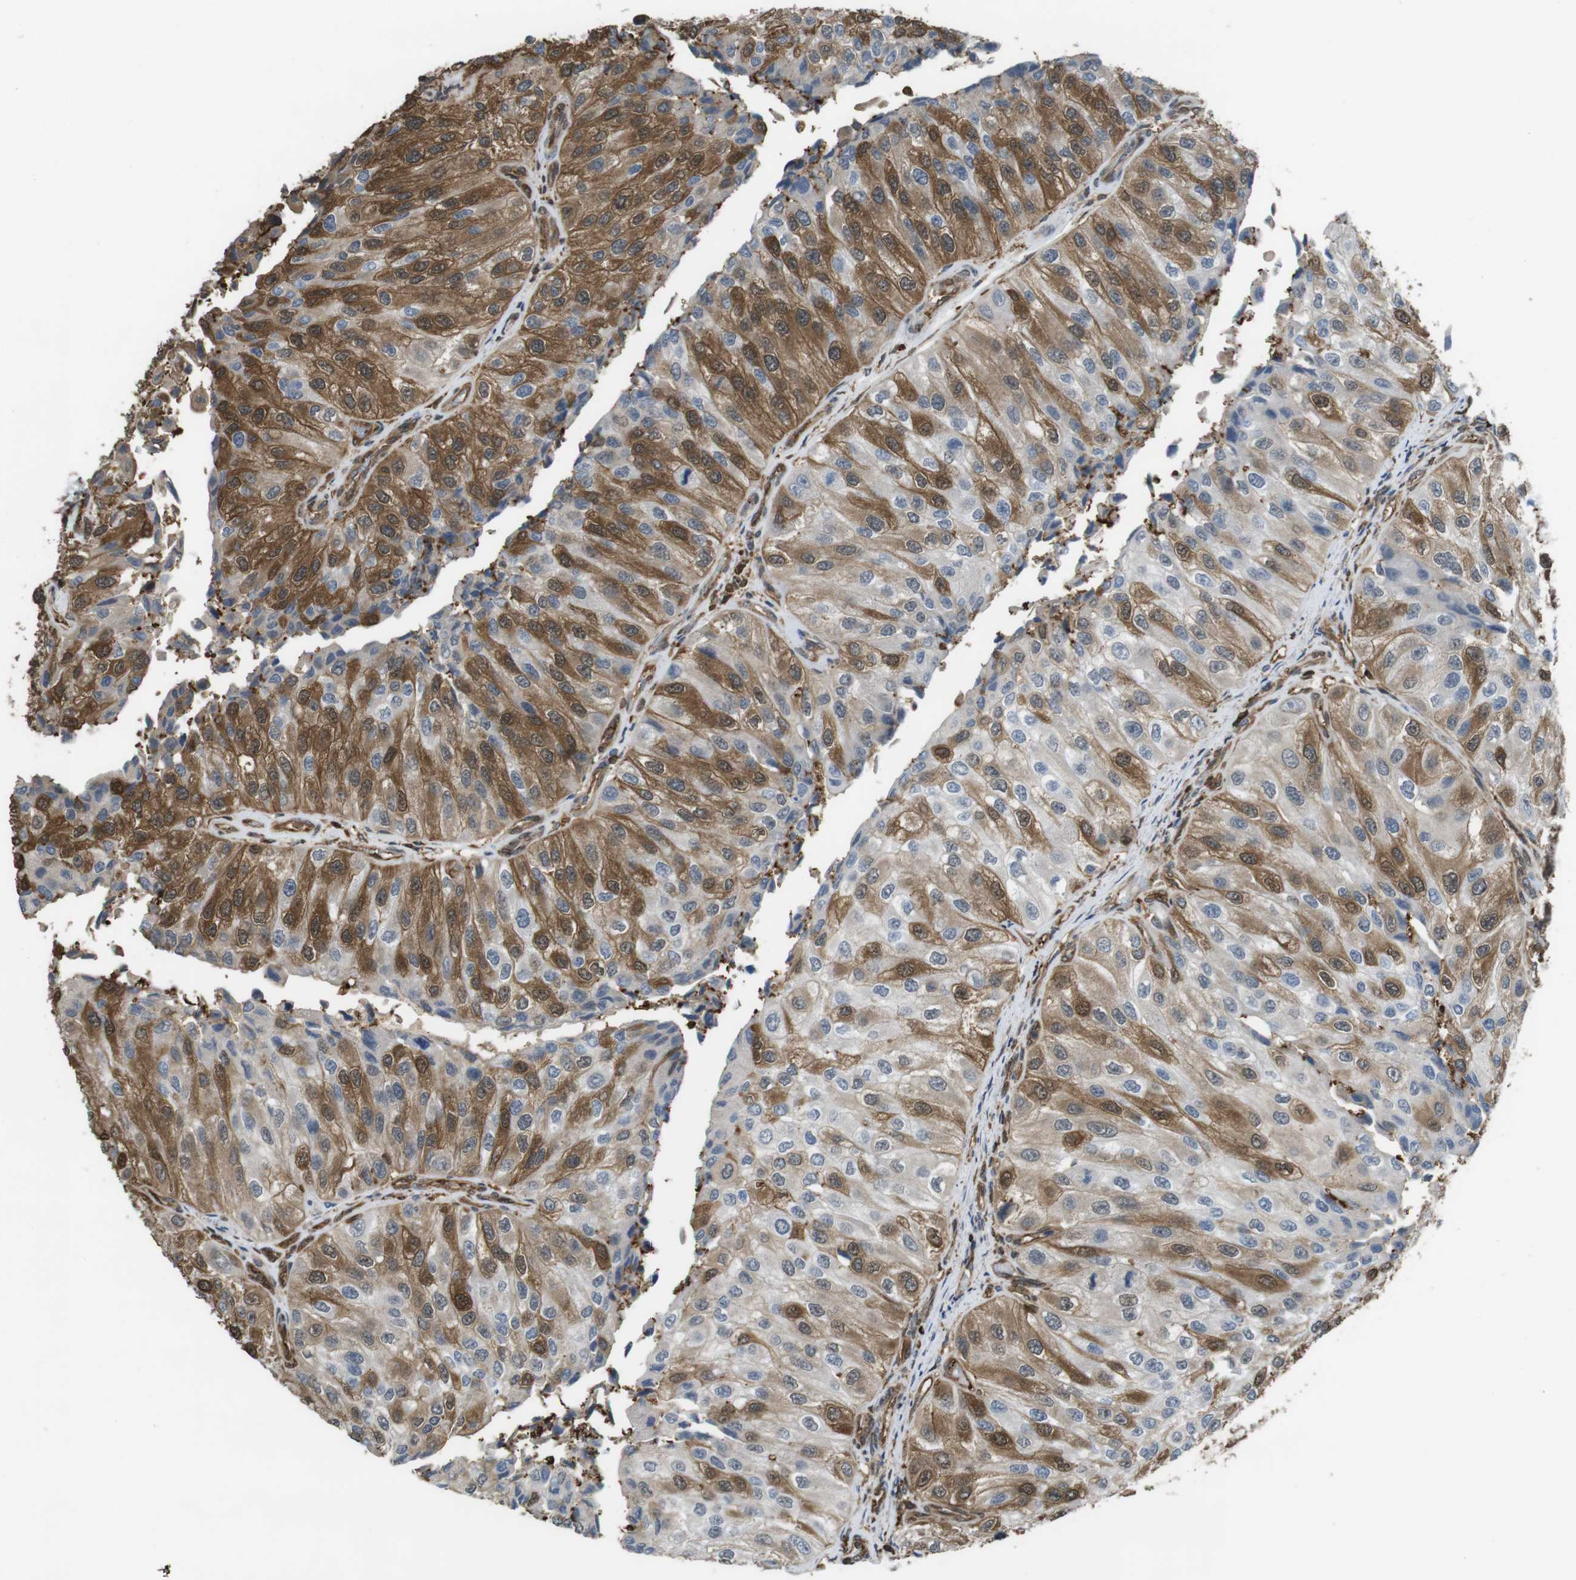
{"staining": {"intensity": "moderate", "quantity": ">75%", "location": "cytoplasmic/membranous"}, "tissue": "urothelial cancer", "cell_type": "Tumor cells", "image_type": "cancer", "snomed": [{"axis": "morphology", "description": "Urothelial carcinoma, High grade"}, {"axis": "topography", "description": "Kidney"}, {"axis": "topography", "description": "Urinary bladder"}], "caption": "Protein analysis of high-grade urothelial carcinoma tissue displays moderate cytoplasmic/membranous positivity in about >75% of tumor cells.", "gene": "ARHGDIA", "patient": {"sex": "male", "age": 77}}